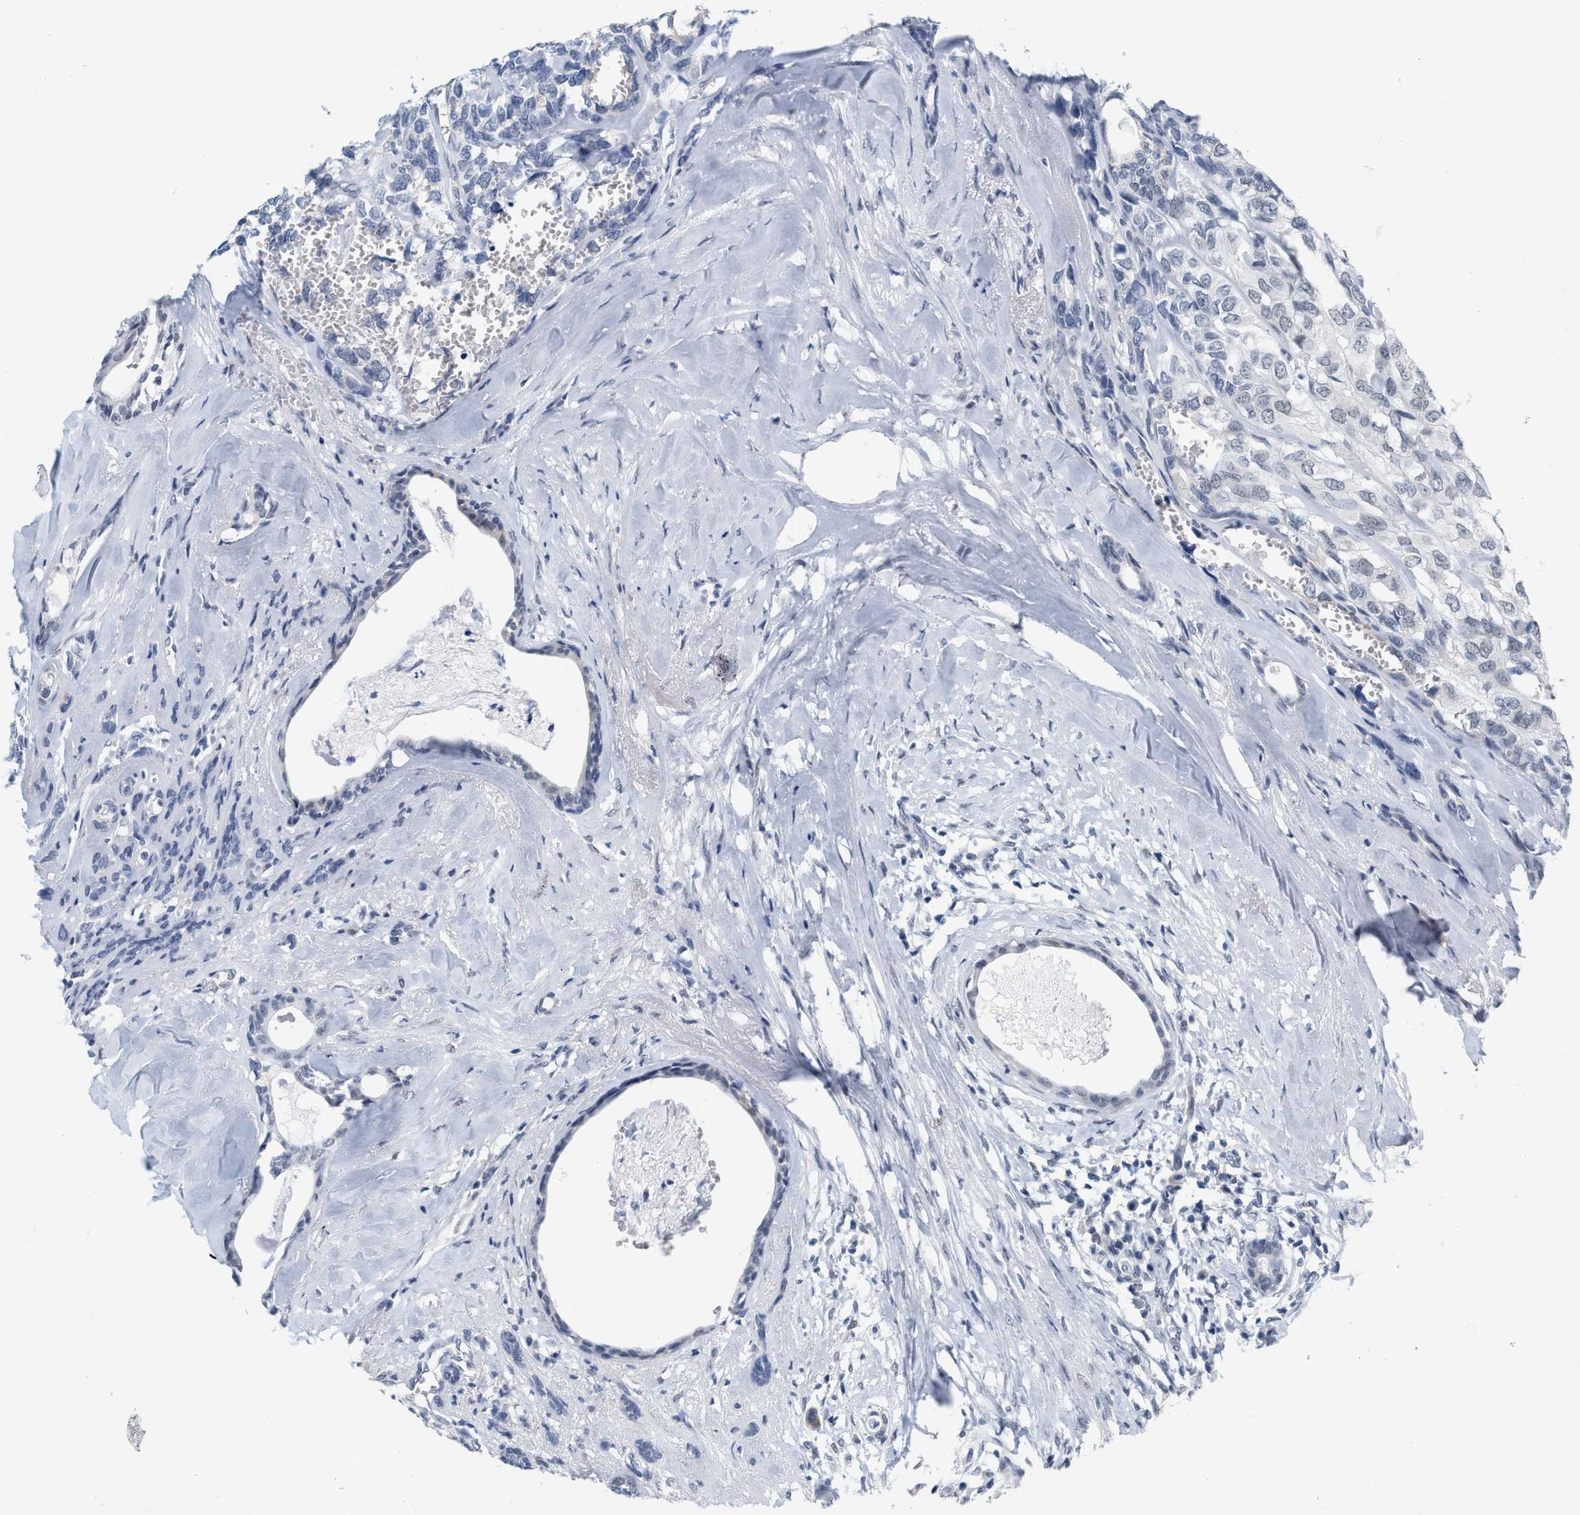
{"staining": {"intensity": "negative", "quantity": "none", "location": "none"}, "tissue": "head and neck cancer", "cell_type": "Tumor cells", "image_type": "cancer", "snomed": [{"axis": "morphology", "description": "Adenocarcinoma, NOS"}, {"axis": "topography", "description": "Salivary gland, NOS"}, {"axis": "topography", "description": "Head-Neck"}], "caption": "High power microscopy histopathology image of an IHC micrograph of head and neck cancer, revealing no significant staining in tumor cells.", "gene": "XIRP1", "patient": {"sex": "female", "age": 76}}